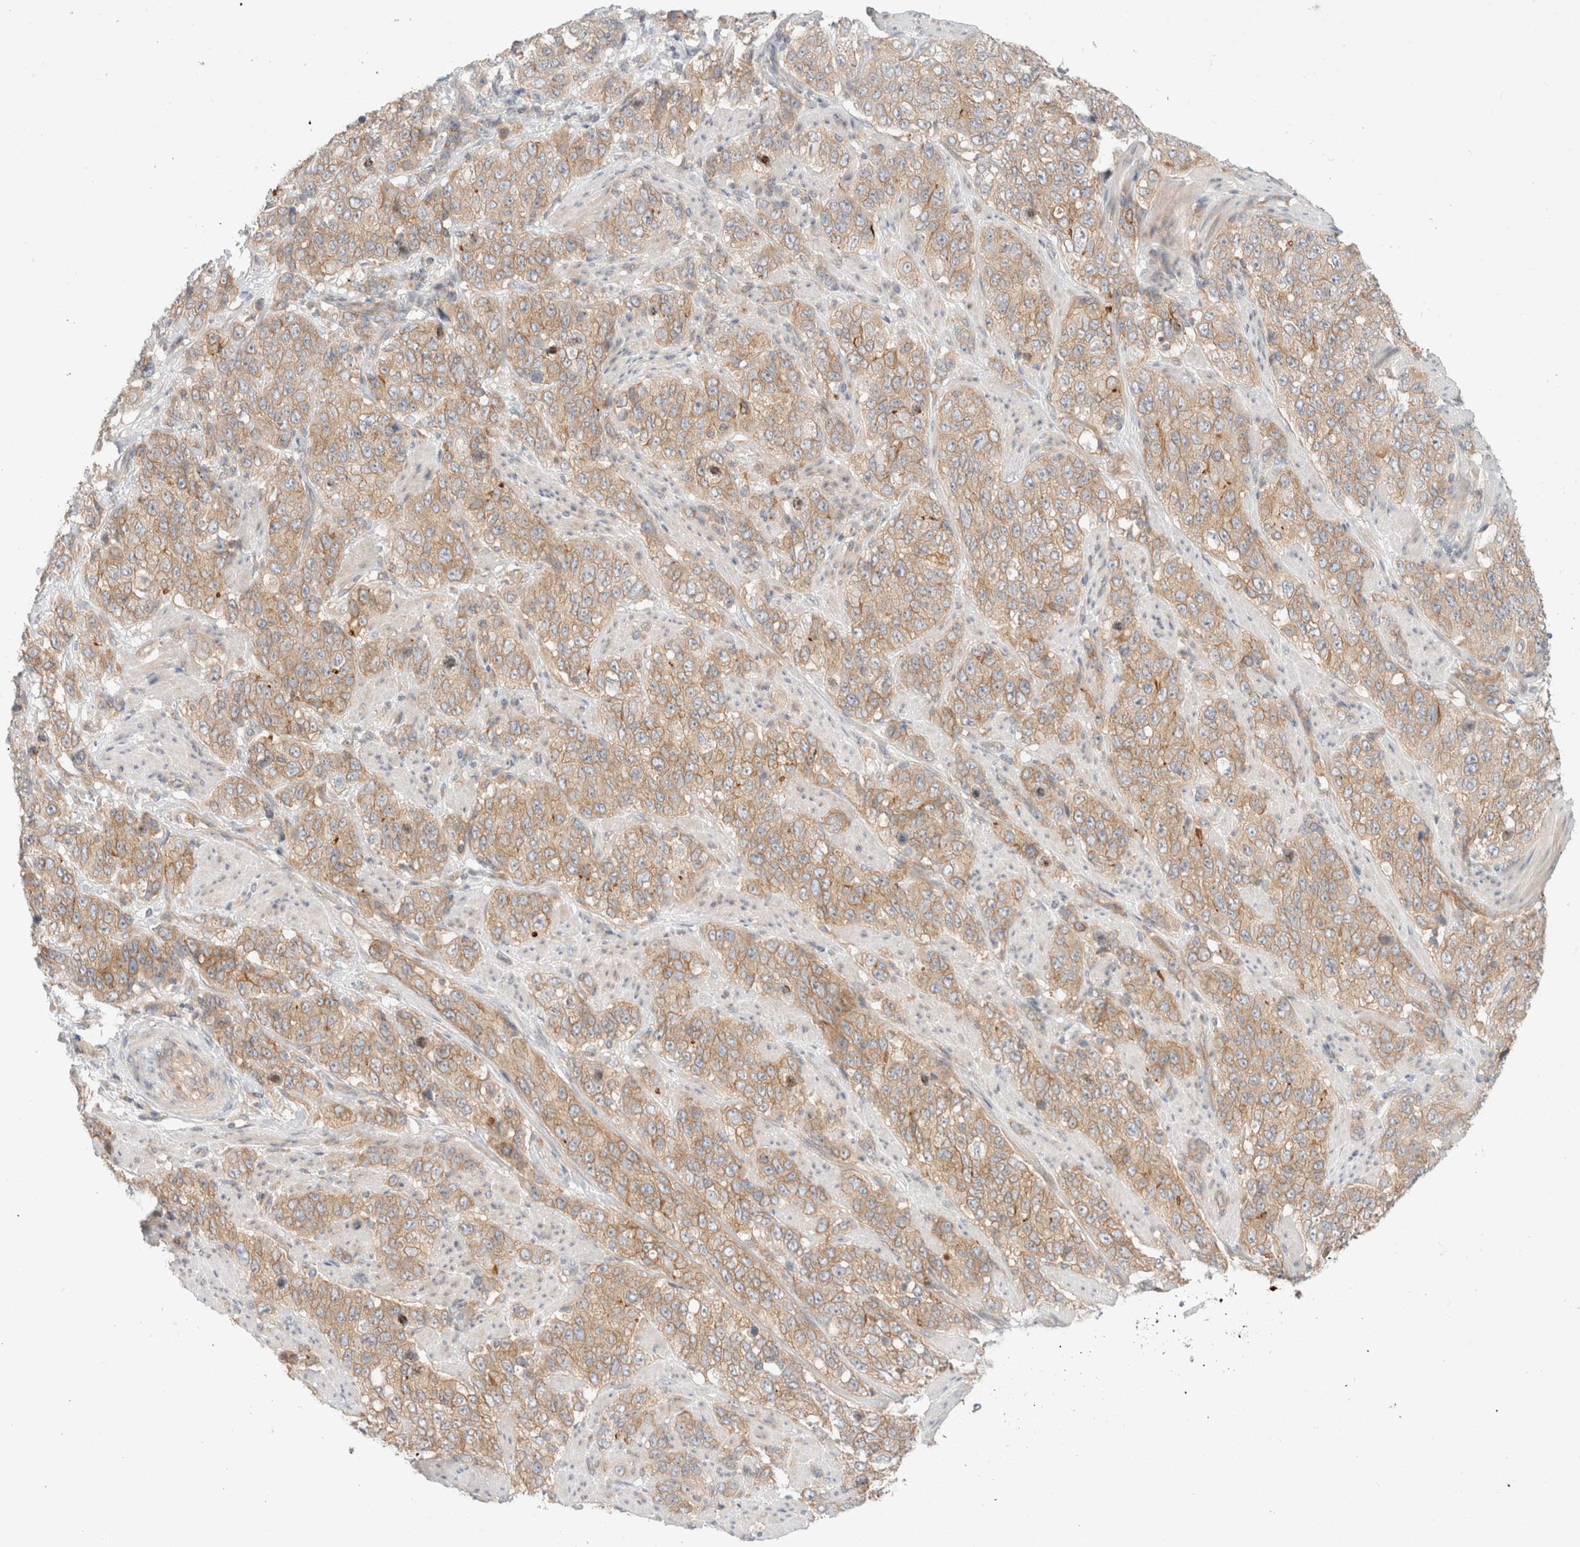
{"staining": {"intensity": "weak", "quantity": ">75%", "location": "cytoplasmic/membranous"}, "tissue": "stomach cancer", "cell_type": "Tumor cells", "image_type": "cancer", "snomed": [{"axis": "morphology", "description": "Adenocarcinoma, NOS"}, {"axis": "topography", "description": "Stomach"}], "caption": "A low amount of weak cytoplasmic/membranous staining is identified in about >75% of tumor cells in stomach adenocarcinoma tissue.", "gene": "MARK3", "patient": {"sex": "male", "age": 48}}